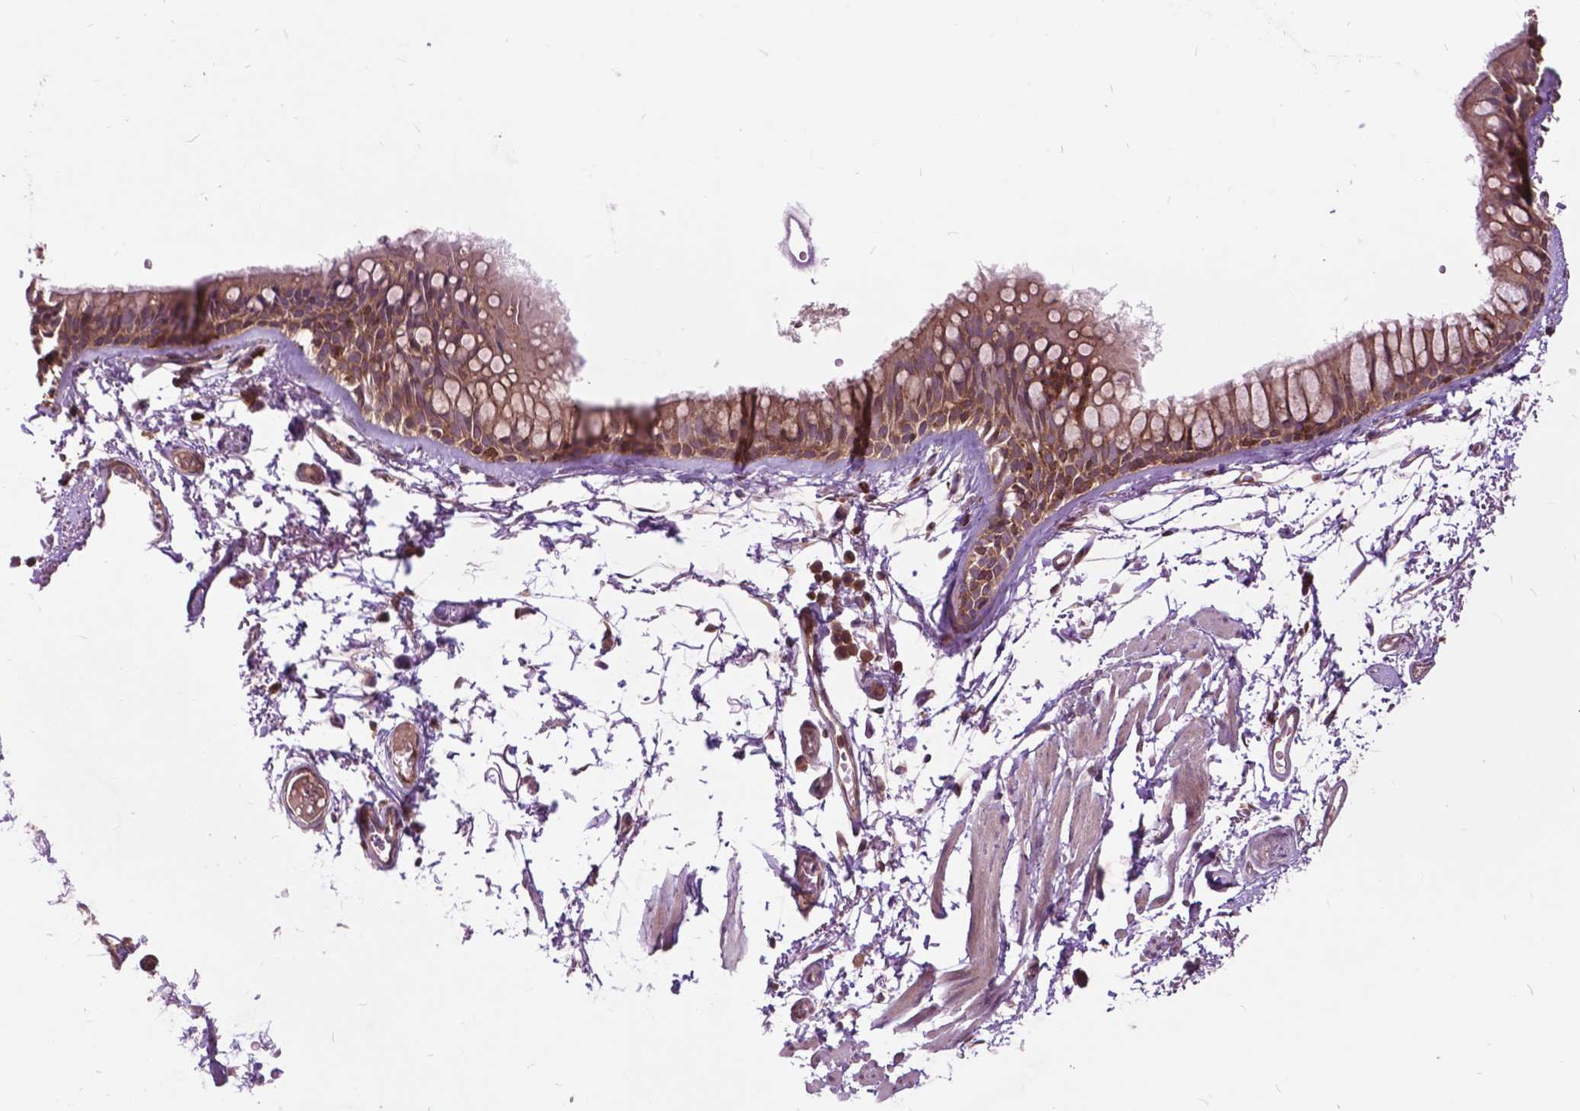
{"staining": {"intensity": "moderate", "quantity": ">75%", "location": "cytoplasmic/membranous"}, "tissue": "soft tissue", "cell_type": "Fibroblasts", "image_type": "normal", "snomed": [{"axis": "morphology", "description": "Normal tissue, NOS"}, {"axis": "topography", "description": "Cartilage tissue"}, {"axis": "topography", "description": "Bronchus"}], "caption": "IHC histopathology image of unremarkable soft tissue stained for a protein (brown), which reveals medium levels of moderate cytoplasmic/membranous positivity in approximately >75% of fibroblasts.", "gene": "ARAF", "patient": {"sex": "female", "age": 79}}